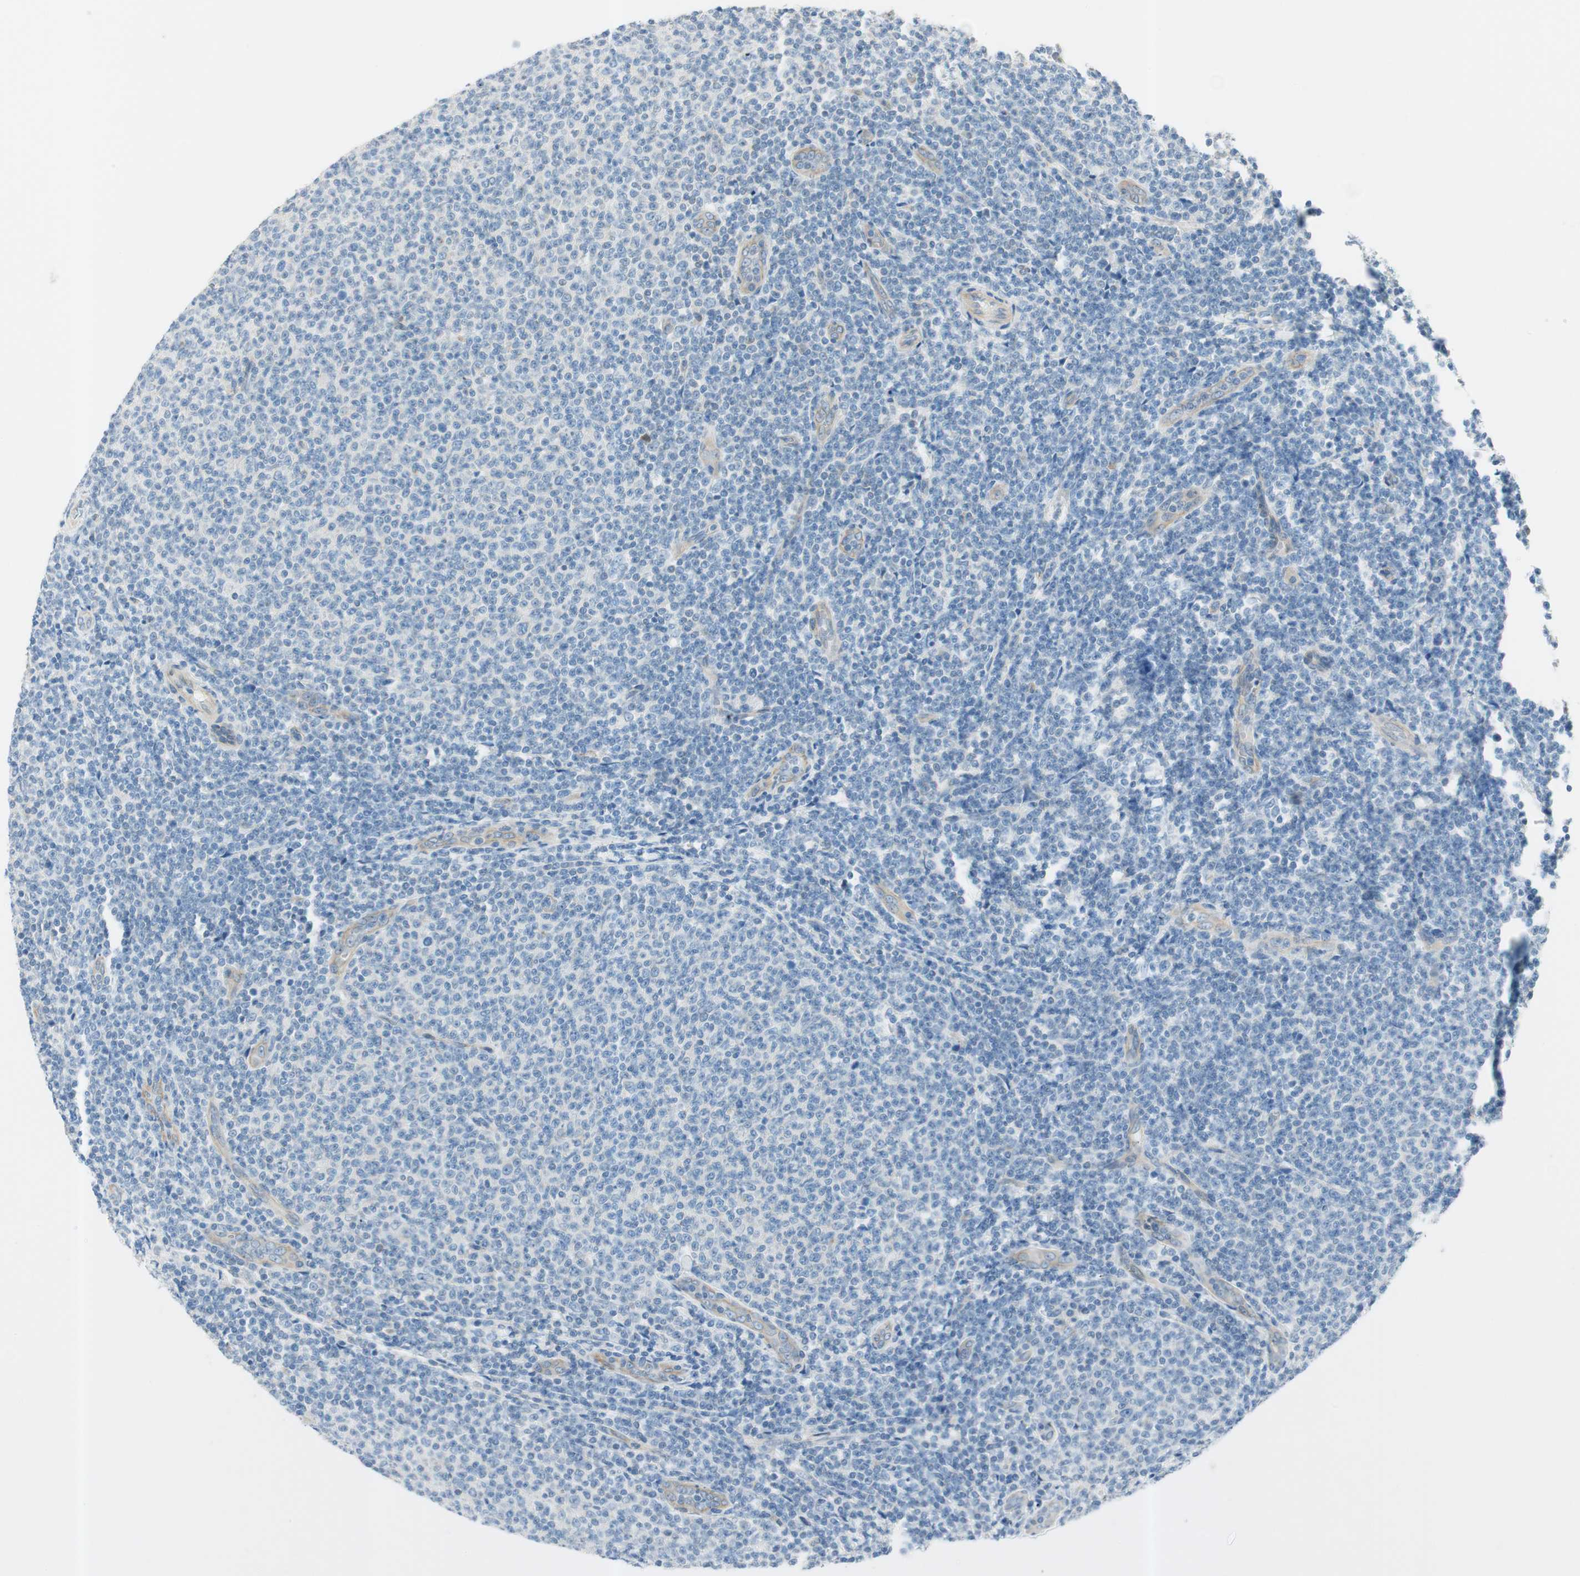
{"staining": {"intensity": "negative", "quantity": "none", "location": "none"}, "tissue": "lymphoma", "cell_type": "Tumor cells", "image_type": "cancer", "snomed": [{"axis": "morphology", "description": "Malignant lymphoma, non-Hodgkin's type, Low grade"}, {"axis": "topography", "description": "Lymph node"}], "caption": "The micrograph shows no staining of tumor cells in lymphoma.", "gene": "CDK3", "patient": {"sex": "male", "age": 66}}